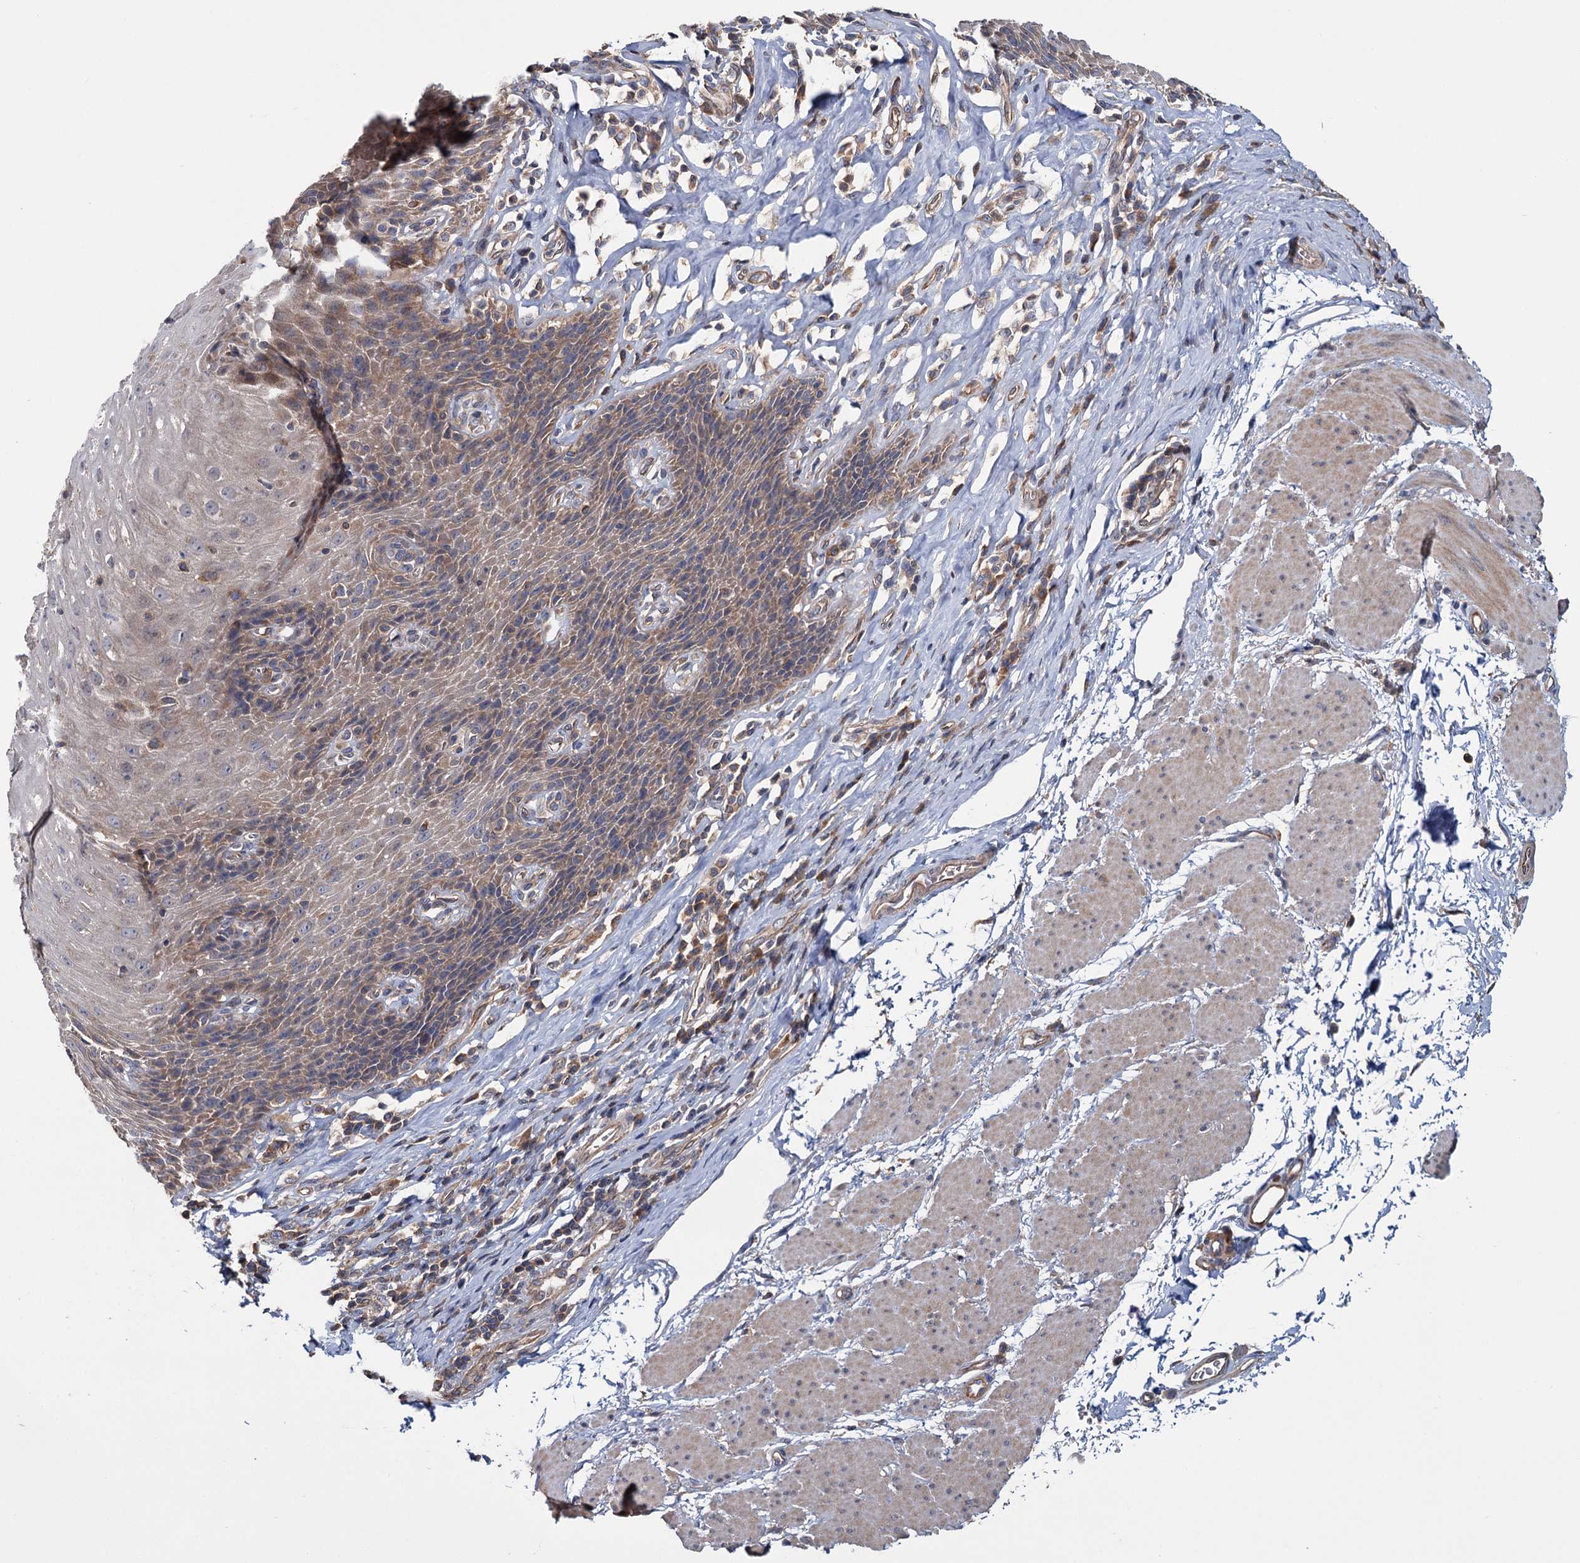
{"staining": {"intensity": "weak", "quantity": ">75%", "location": "cytoplasmic/membranous"}, "tissue": "esophagus", "cell_type": "Squamous epithelial cells", "image_type": "normal", "snomed": [{"axis": "morphology", "description": "Normal tissue, NOS"}, {"axis": "topography", "description": "Esophagus"}], "caption": "DAB immunohistochemical staining of benign esophagus demonstrates weak cytoplasmic/membranous protein positivity in approximately >75% of squamous epithelial cells.", "gene": "MTRR", "patient": {"sex": "female", "age": 61}}